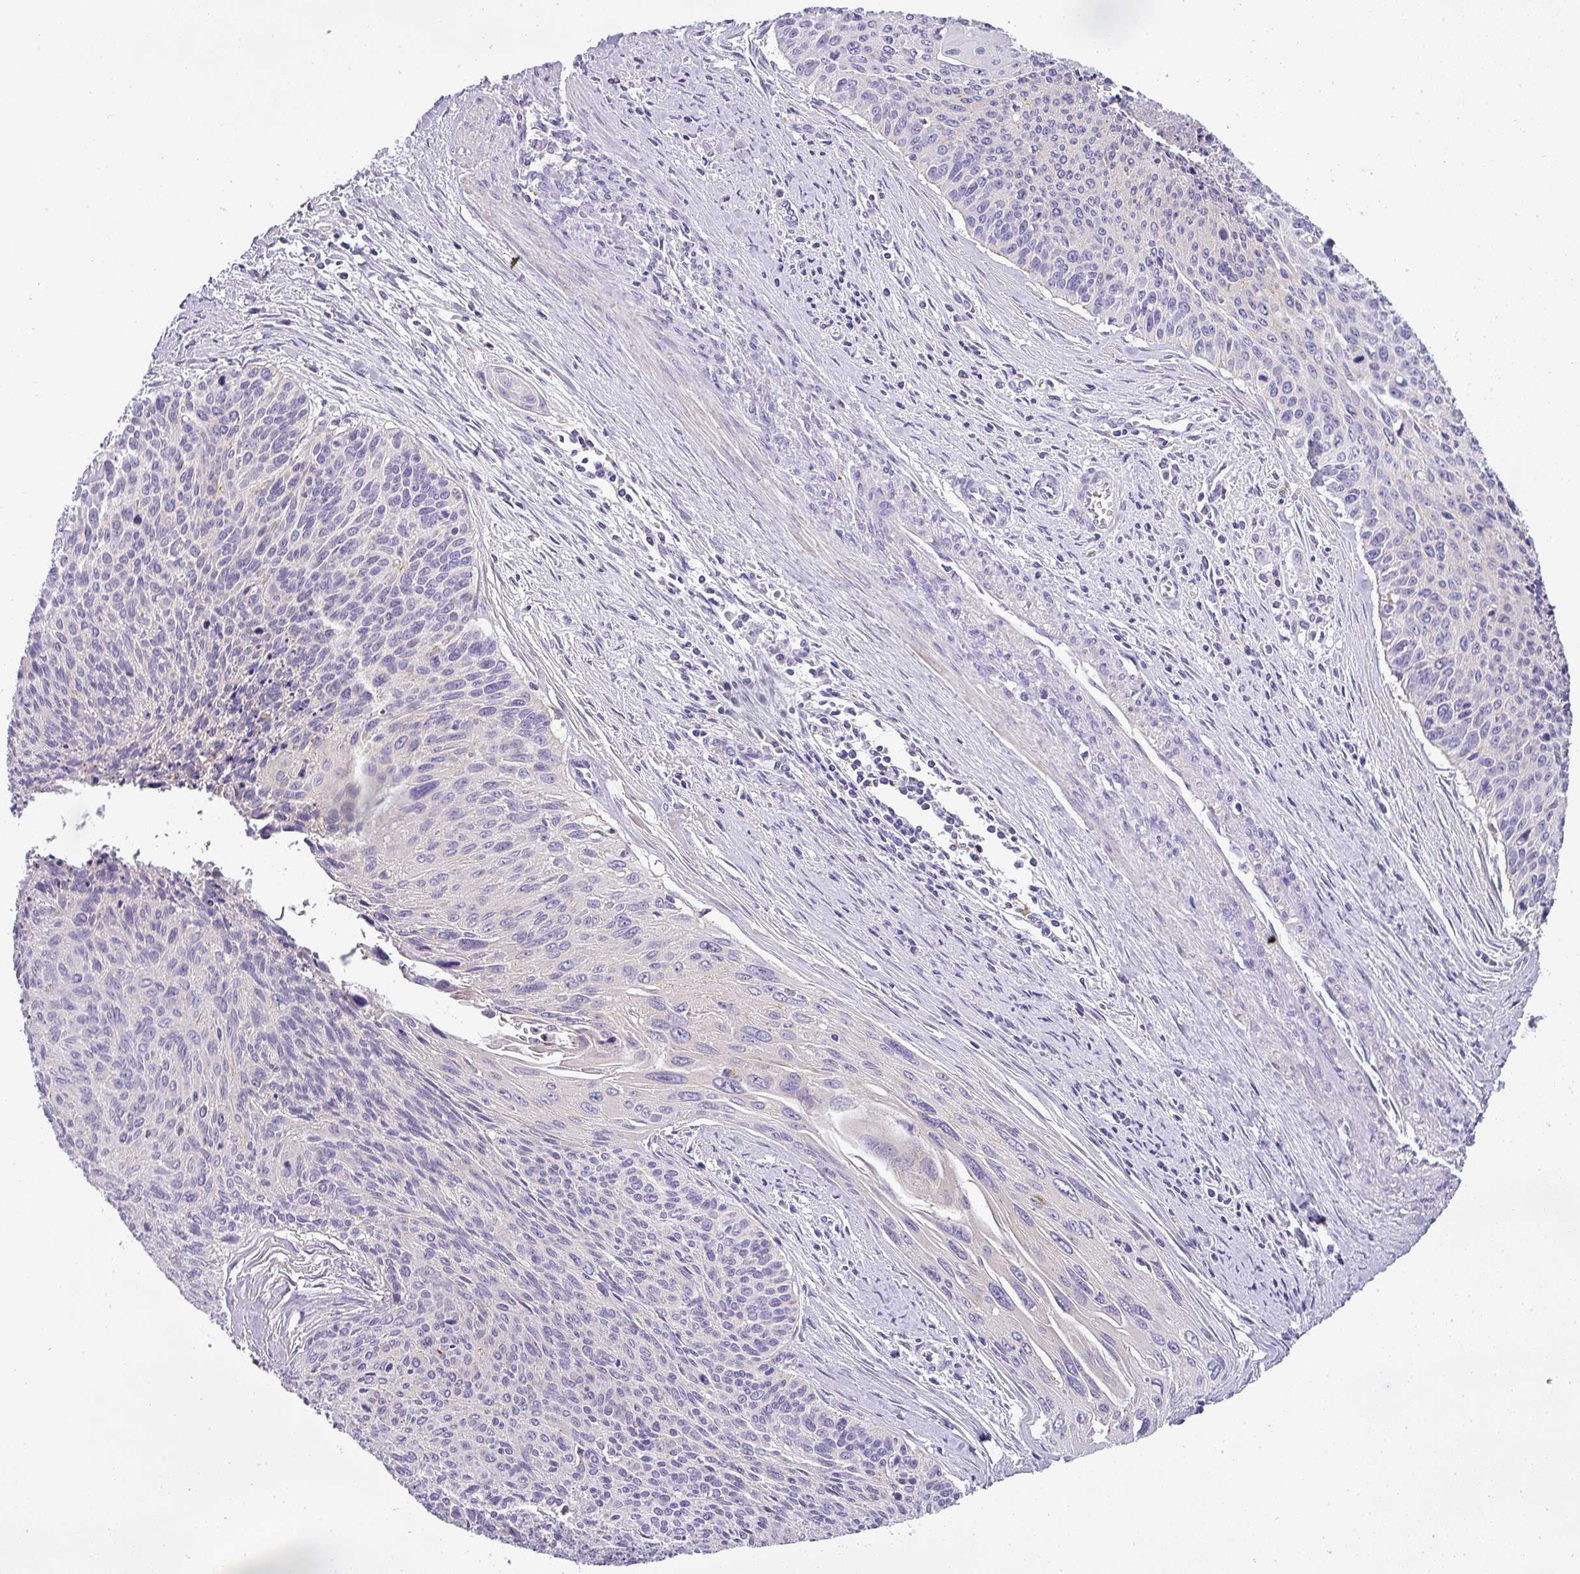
{"staining": {"intensity": "negative", "quantity": "none", "location": "none"}, "tissue": "cervical cancer", "cell_type": "Tumor cells", "image_type": "cancer", "snomed": [{"axis": "morphology", "description": "Squamous cell carcinoma, NOS"}, {"axis": "topography", "description": "Cervix"}], "caption": "Immunohistochemistry (IHC) histopathology image of human cervical squamous cell carcinoma stained for a protein (brown), which shows no staining in tumor cells.", "gene": "ATP6V1D", "patient": {"sex": "female", "age": 55}}